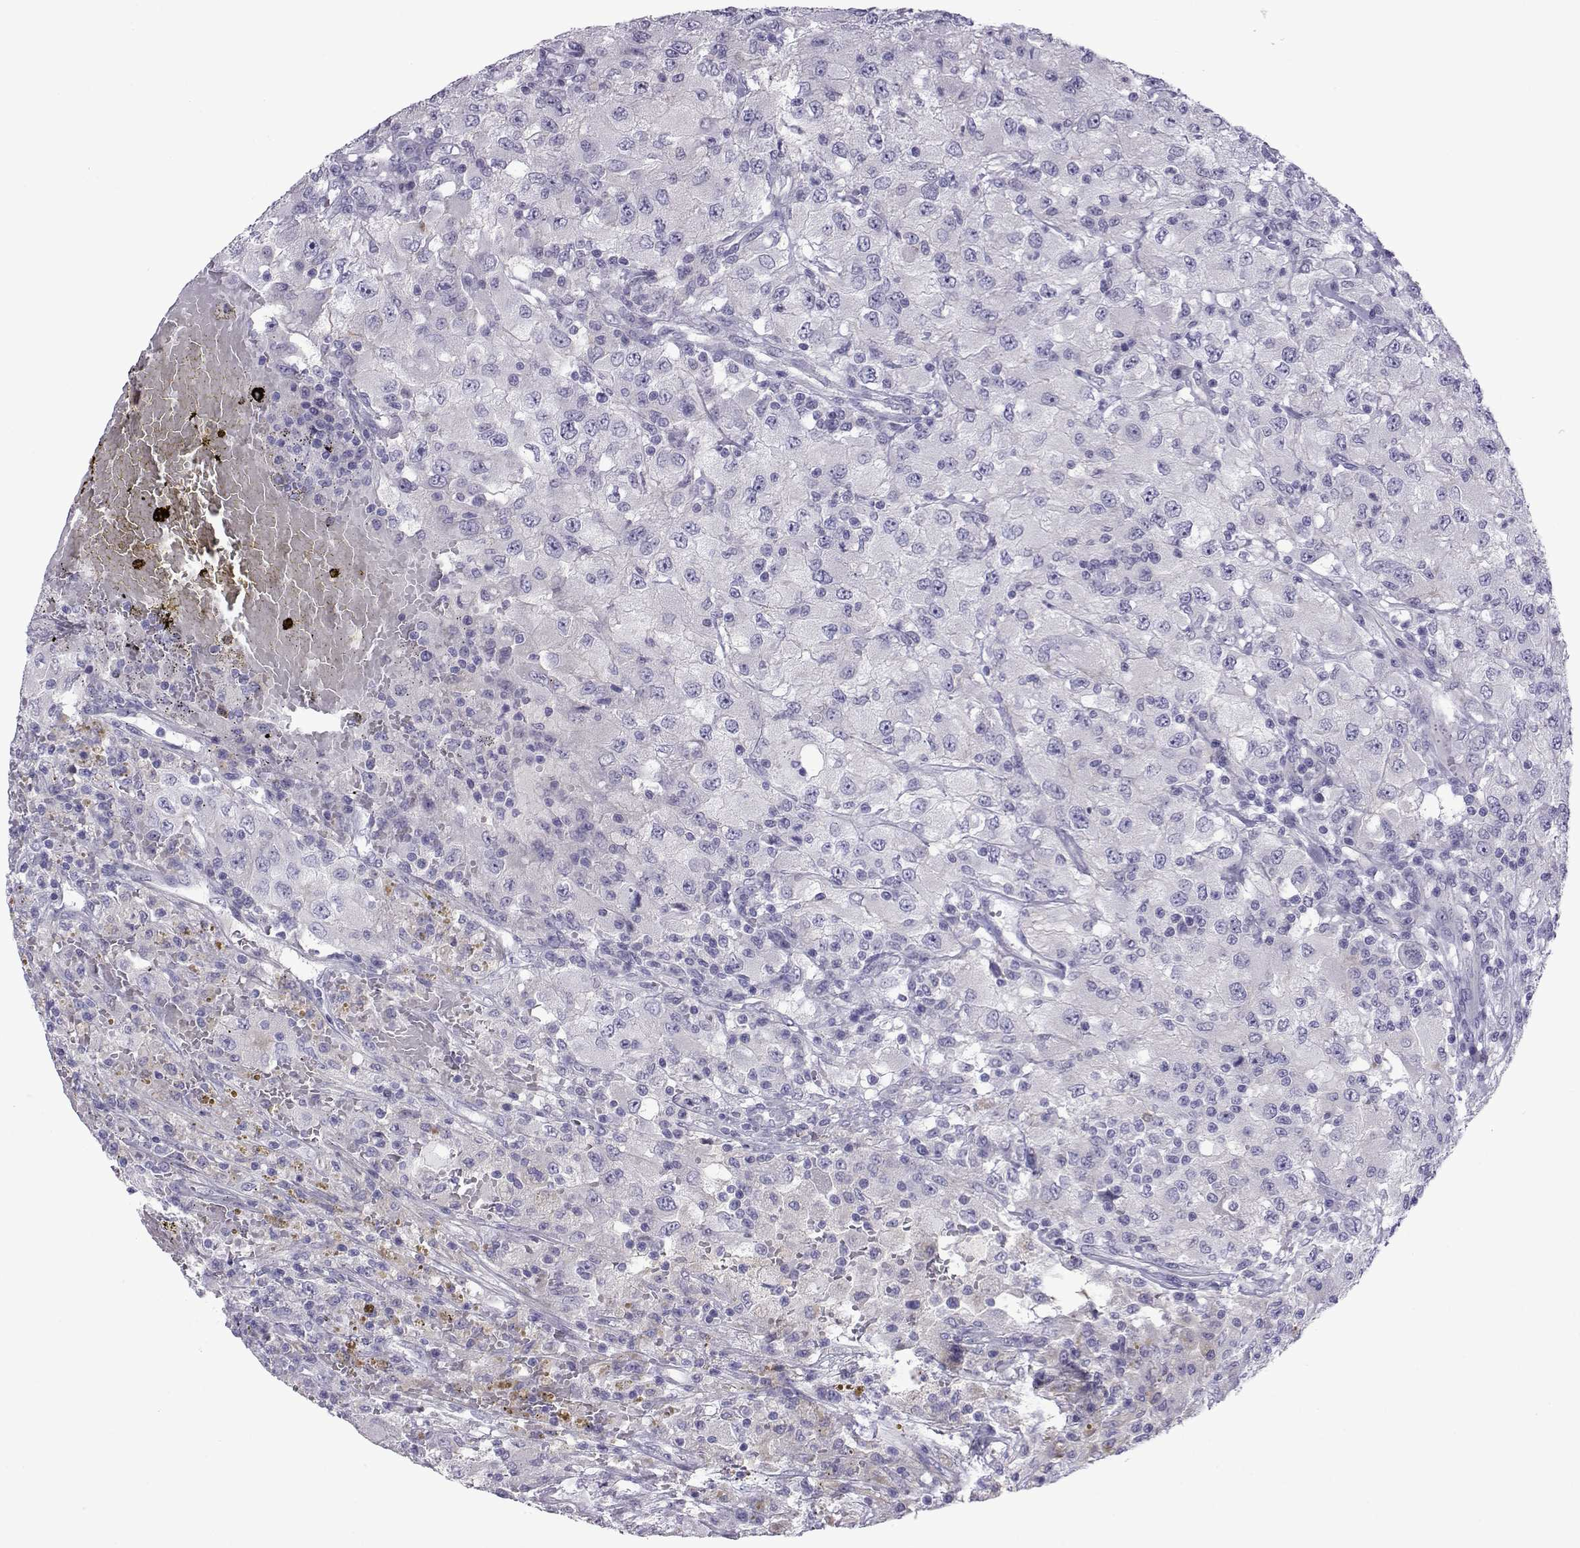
{"staining": {"intensity": "negative", "quantity": "none", "location": "none"}, "tissue": "renal cancer", "cell_type": "Tumor cells", "image_type": "cancer", "snomed": [{"axis": "morphology", "description": "Adenocarcinoma, NOS"}, {"axis": "topography", "description": "Kidney"}], "caption": "There is no significant staining in tumor cells of renal adenocarcinoma.", "gene": "COL22A1", "patient": {"sex": "female", "age": 67}}